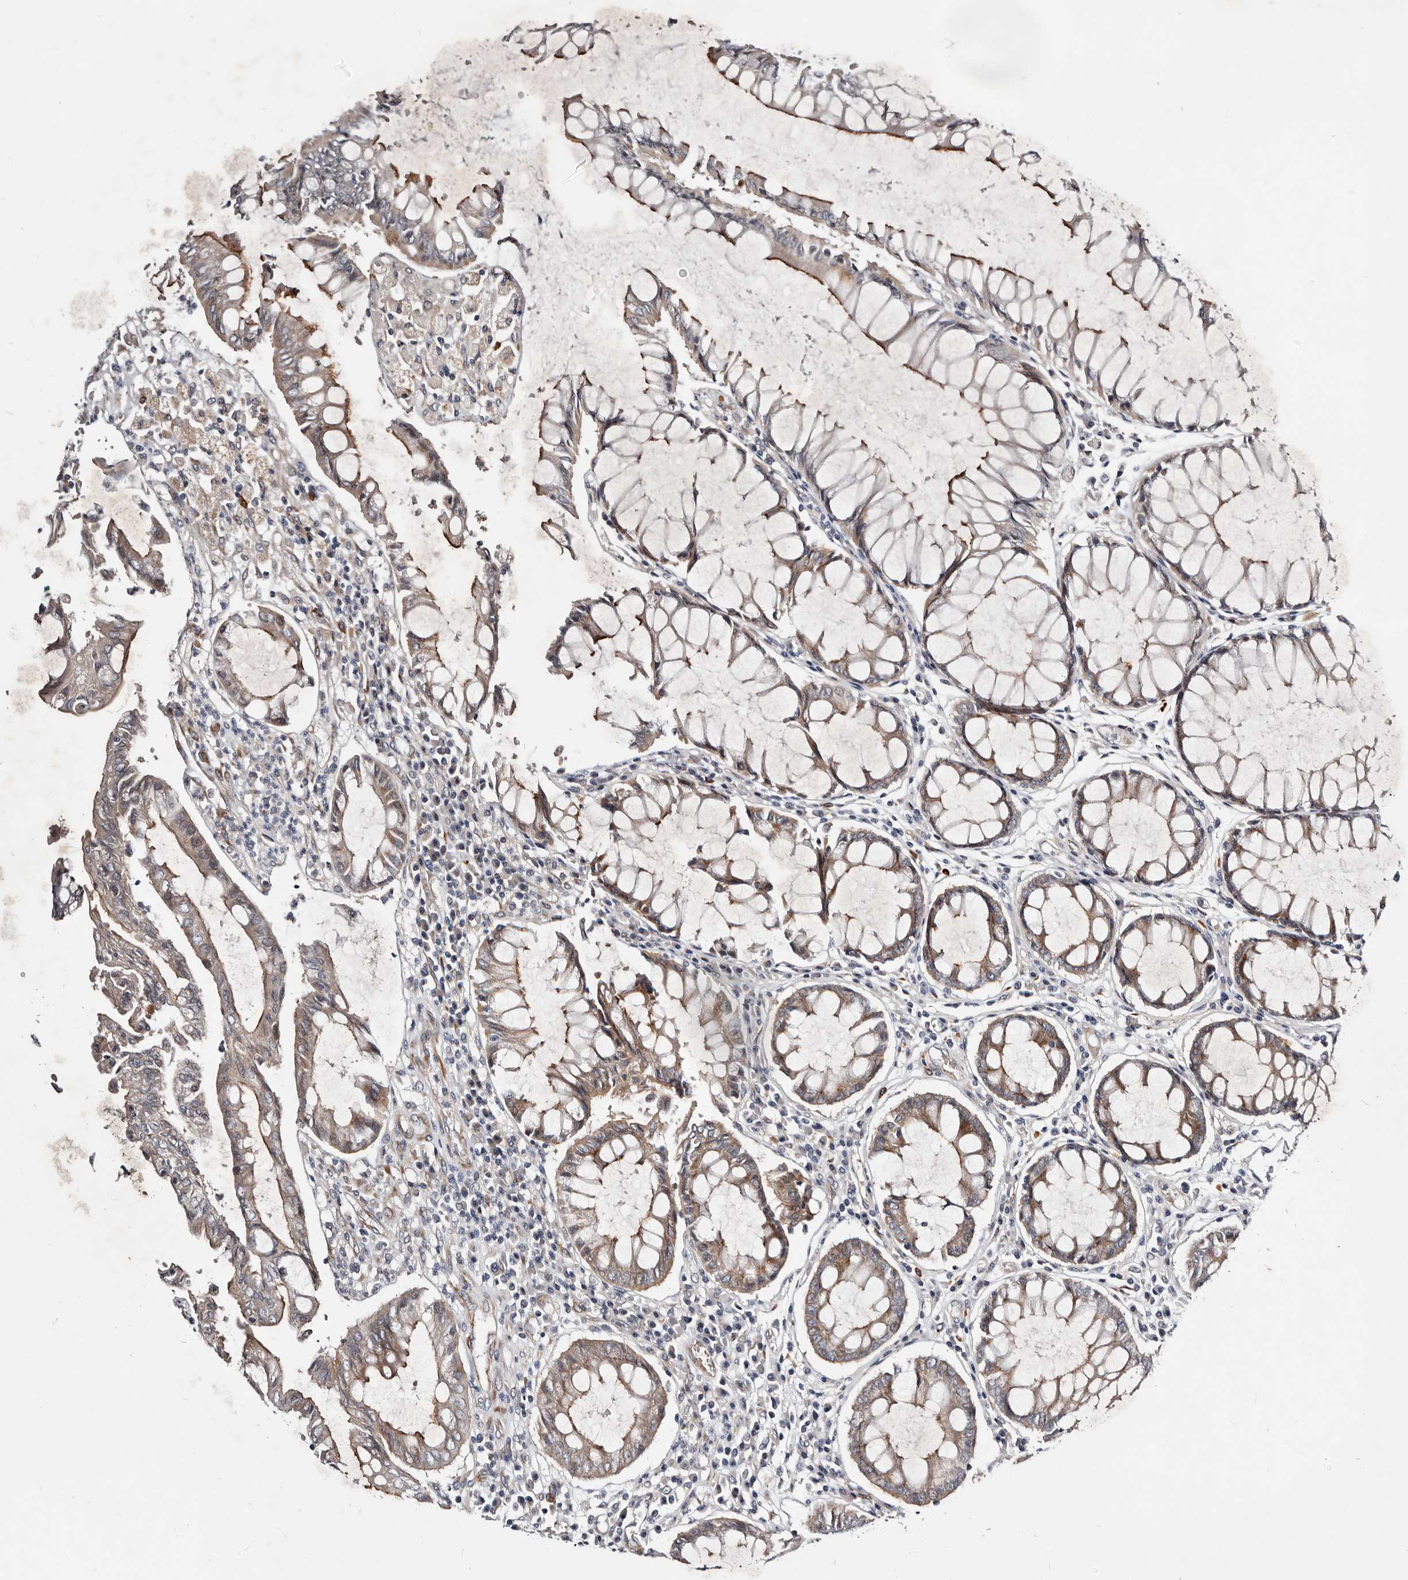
{"staining": {"intensity": "moderate", "quantity": "<25%", "location": "cytoplasmic/membranous"}, "tissue": "colorectal cancer", "cell_type": "Tumor cells", "image_type": "cancer", "snomed": [{"axis": "morphology", "description": "Adenocarcinoma, NOS"}, {"axis": "topography", "description": "Rectum"}], "caption": "DAB immunohistochemical staining of colorectal adenocarcinoma reveals moderate cytoplasmic/membranous protein expression in about <25% of tumor cells. (IHC, brightfield microscopy, high magnification).", "gene": "USH1C", "patient": {"sex": "male", "age": 84}}